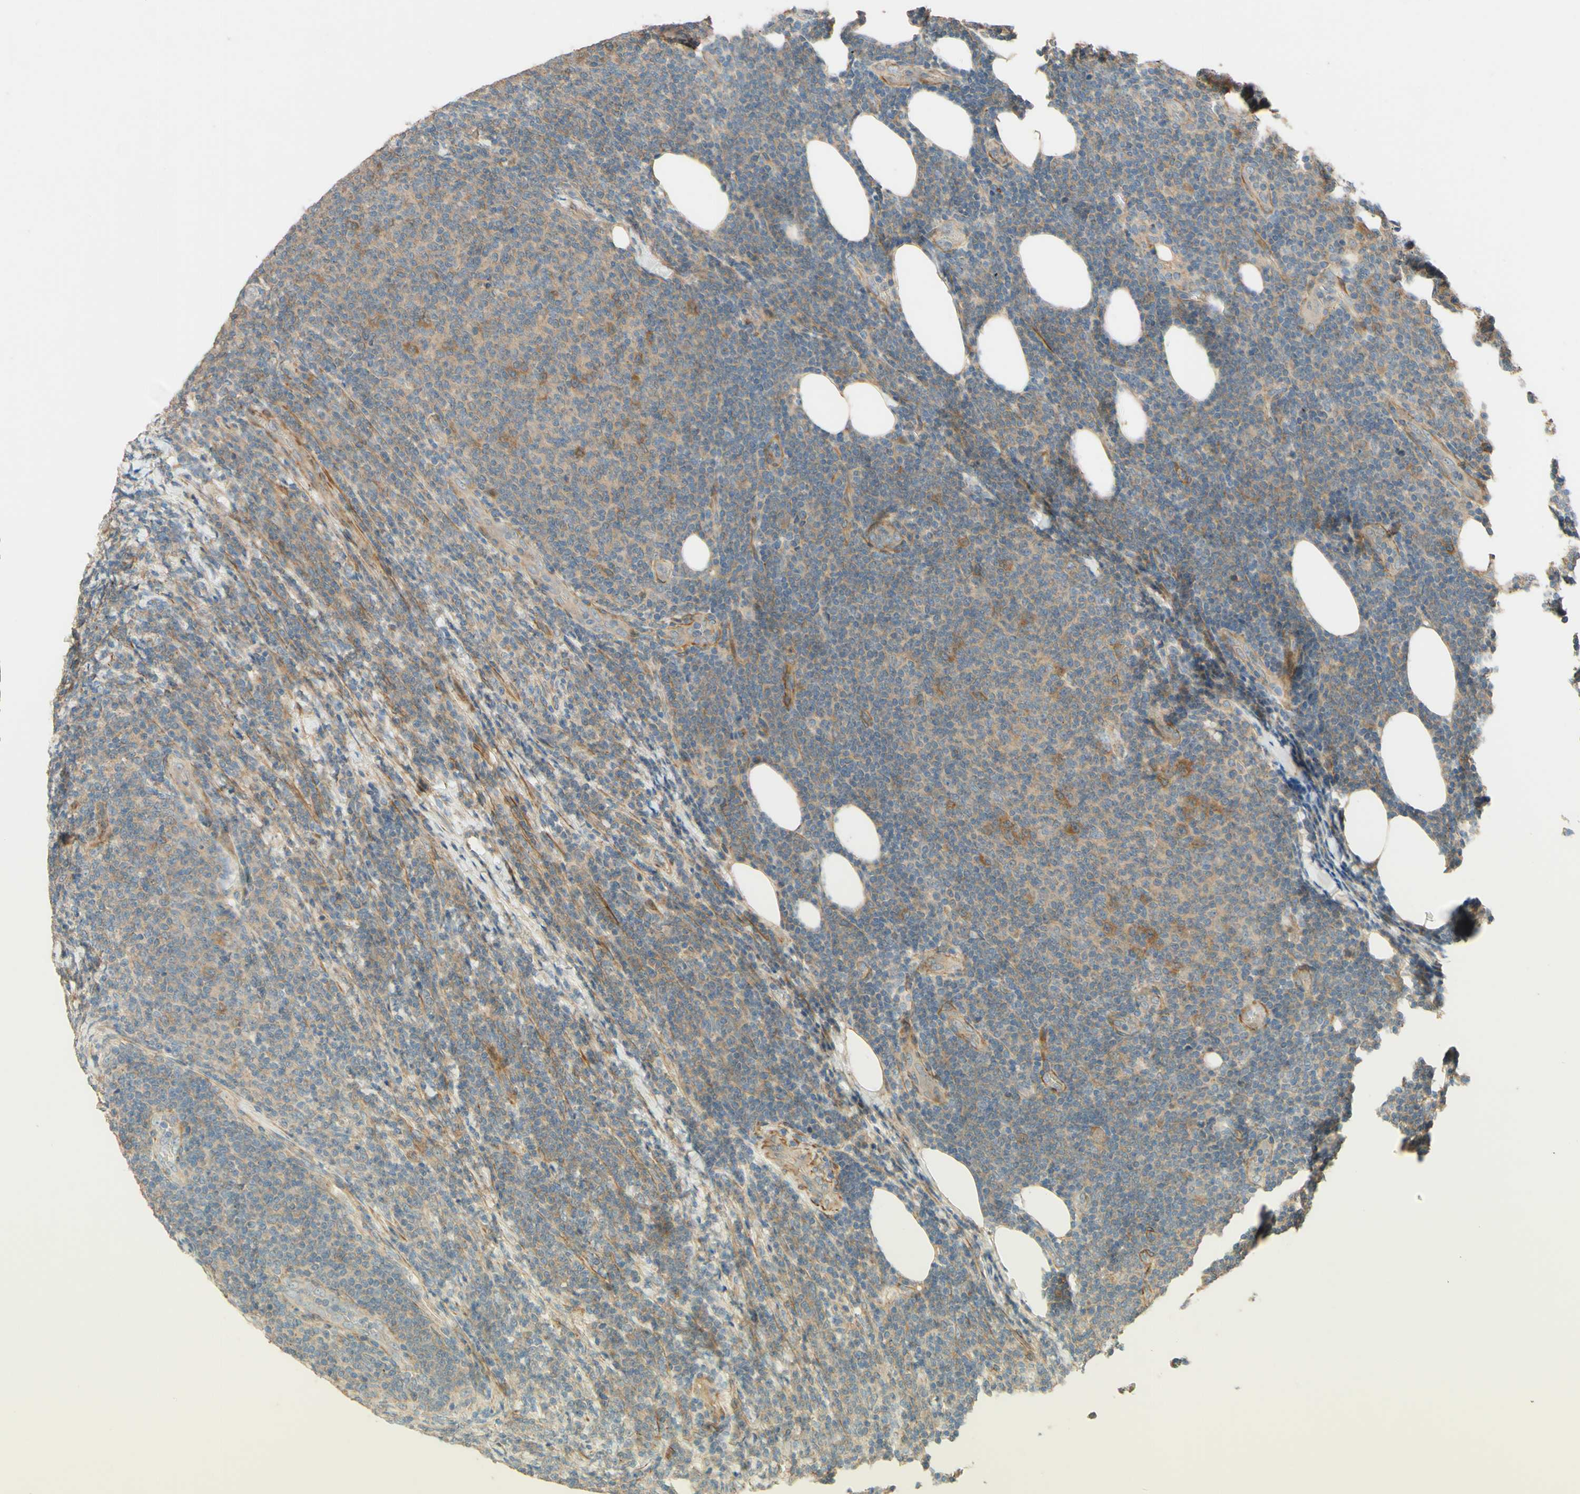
{"staining": {"intensity": "weak", "quantity": ">75%", "location": "cytoplasmic/membranous"}, "tissue": "lymphoma", "cell_type": "Tumor cells", "image_type": "cancer", "snomed": [{"axis": "morphology", "description": "Malignant lymphoma, non-Hodgkin's type, Low grade"}, {"axis": "topography", "description": "Lymph node"}], "caption": "This micrograph displays IHC staining of human malignant lymphoma, non-Hodgkin's type (low-grade), with low weak cytoplasmic/membranous positivity in approximately >75% of tumor cells.", "gene": "ADAM17", "patient": {"sex": "male", "age": 66}}